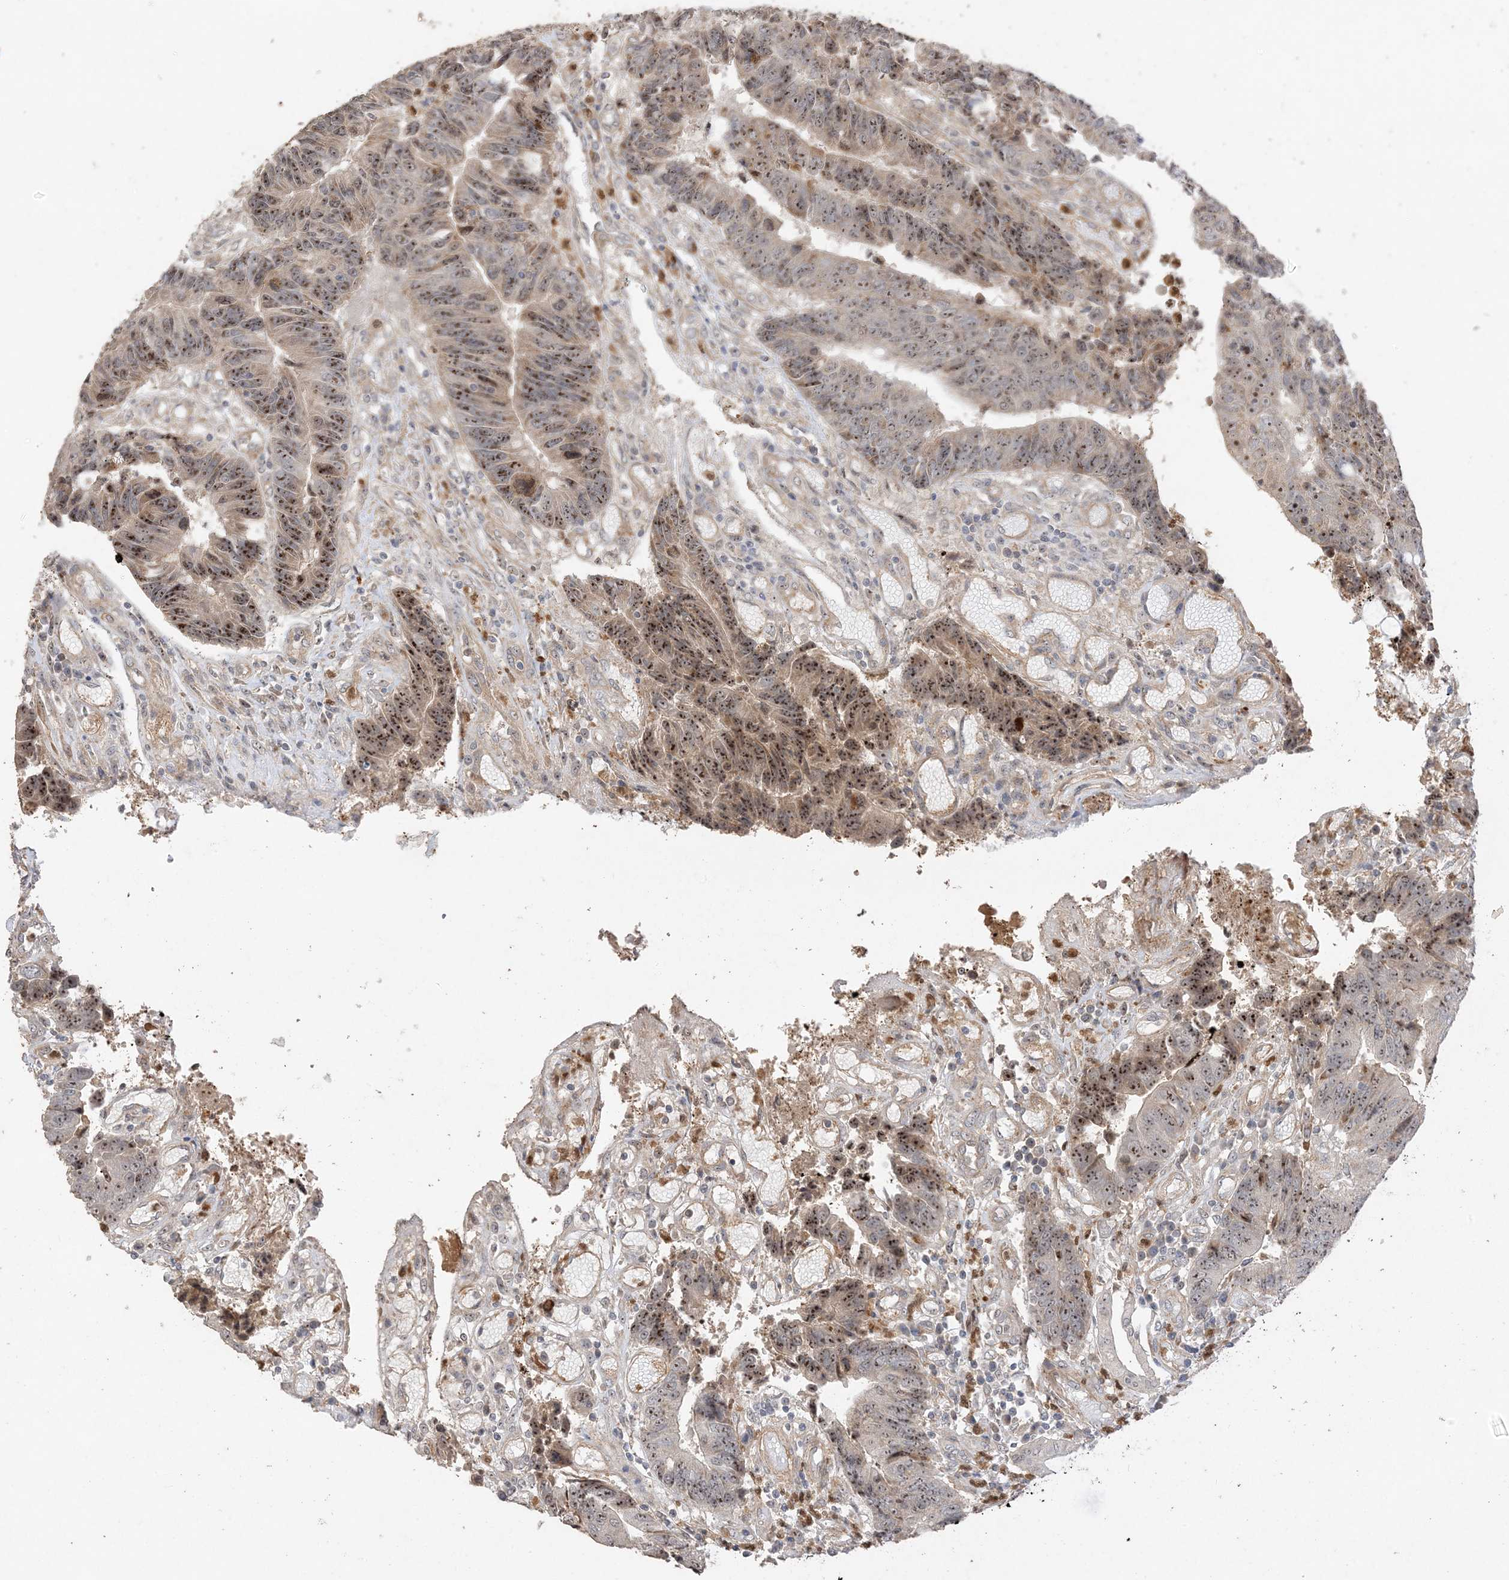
{"staining": {"intensity": "moderate", "quantity": ">75%", "location": "nuclear"}, "tissue": "colorectal cancer", "cell_type": "Tumor cells", "image_type": "cancer", "snomed": [{"axis": "morphology", "description": "Adenocarcinoma, NOS"}, {"axis": "topography", "description": "Rectum"}], "caption": "Immunohistochemistry (IHC) (DAB) staining of adenocarcinoma (colorectal) demonstrates moderate nuclear protein expression in approximately >75% of tumor cells. (IHC, brightfield microscopy, high magnification).", "gene": "DDX18", "patient": {"sex": "male", "age": 84}}